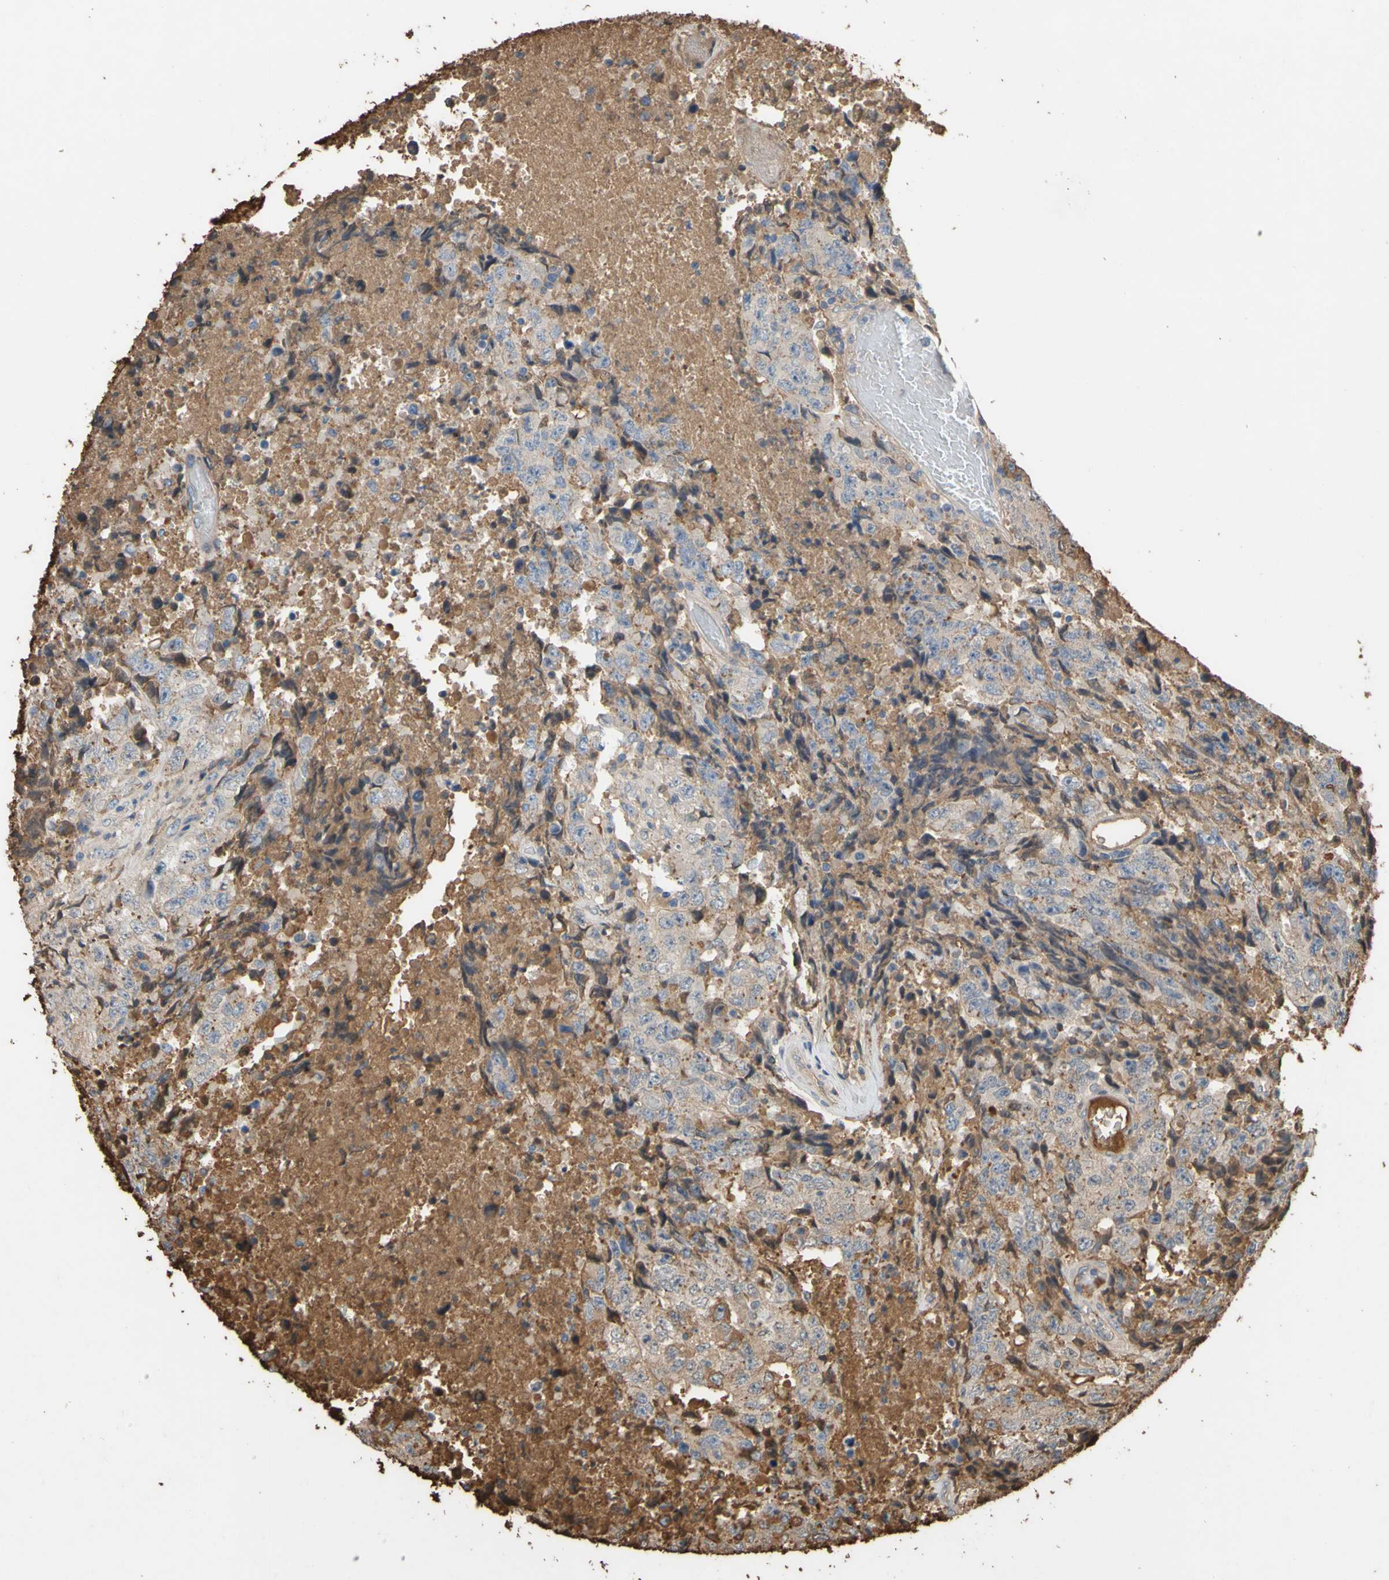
{"staining": {"intensity": "weak", "quantity": ">75%", "location": "cytoplasmic/membranous"}, "tissue": "testis cancer", "cell_type": "Tumor cells", "image_type": "cancer", "snomed": [{"axis": "morphology", "description": "Necrosis, NOS"}, {"axis": "morphology", "description": "Carcinoma, Embryonal, NOS"}, {"axis": "topography", "description": "Testis"}], "caption": "This photomicrograph demonstrates testis cancer stained with immunohistochemistry (IHC) to label a protein in brown. The cytoplasmic/membranous of tumor cells show weak positivity for the protein. Nuclei are counter-stained blue.", "gene": "PTGDS", "patient": {"sex": "male", "age": 19}}